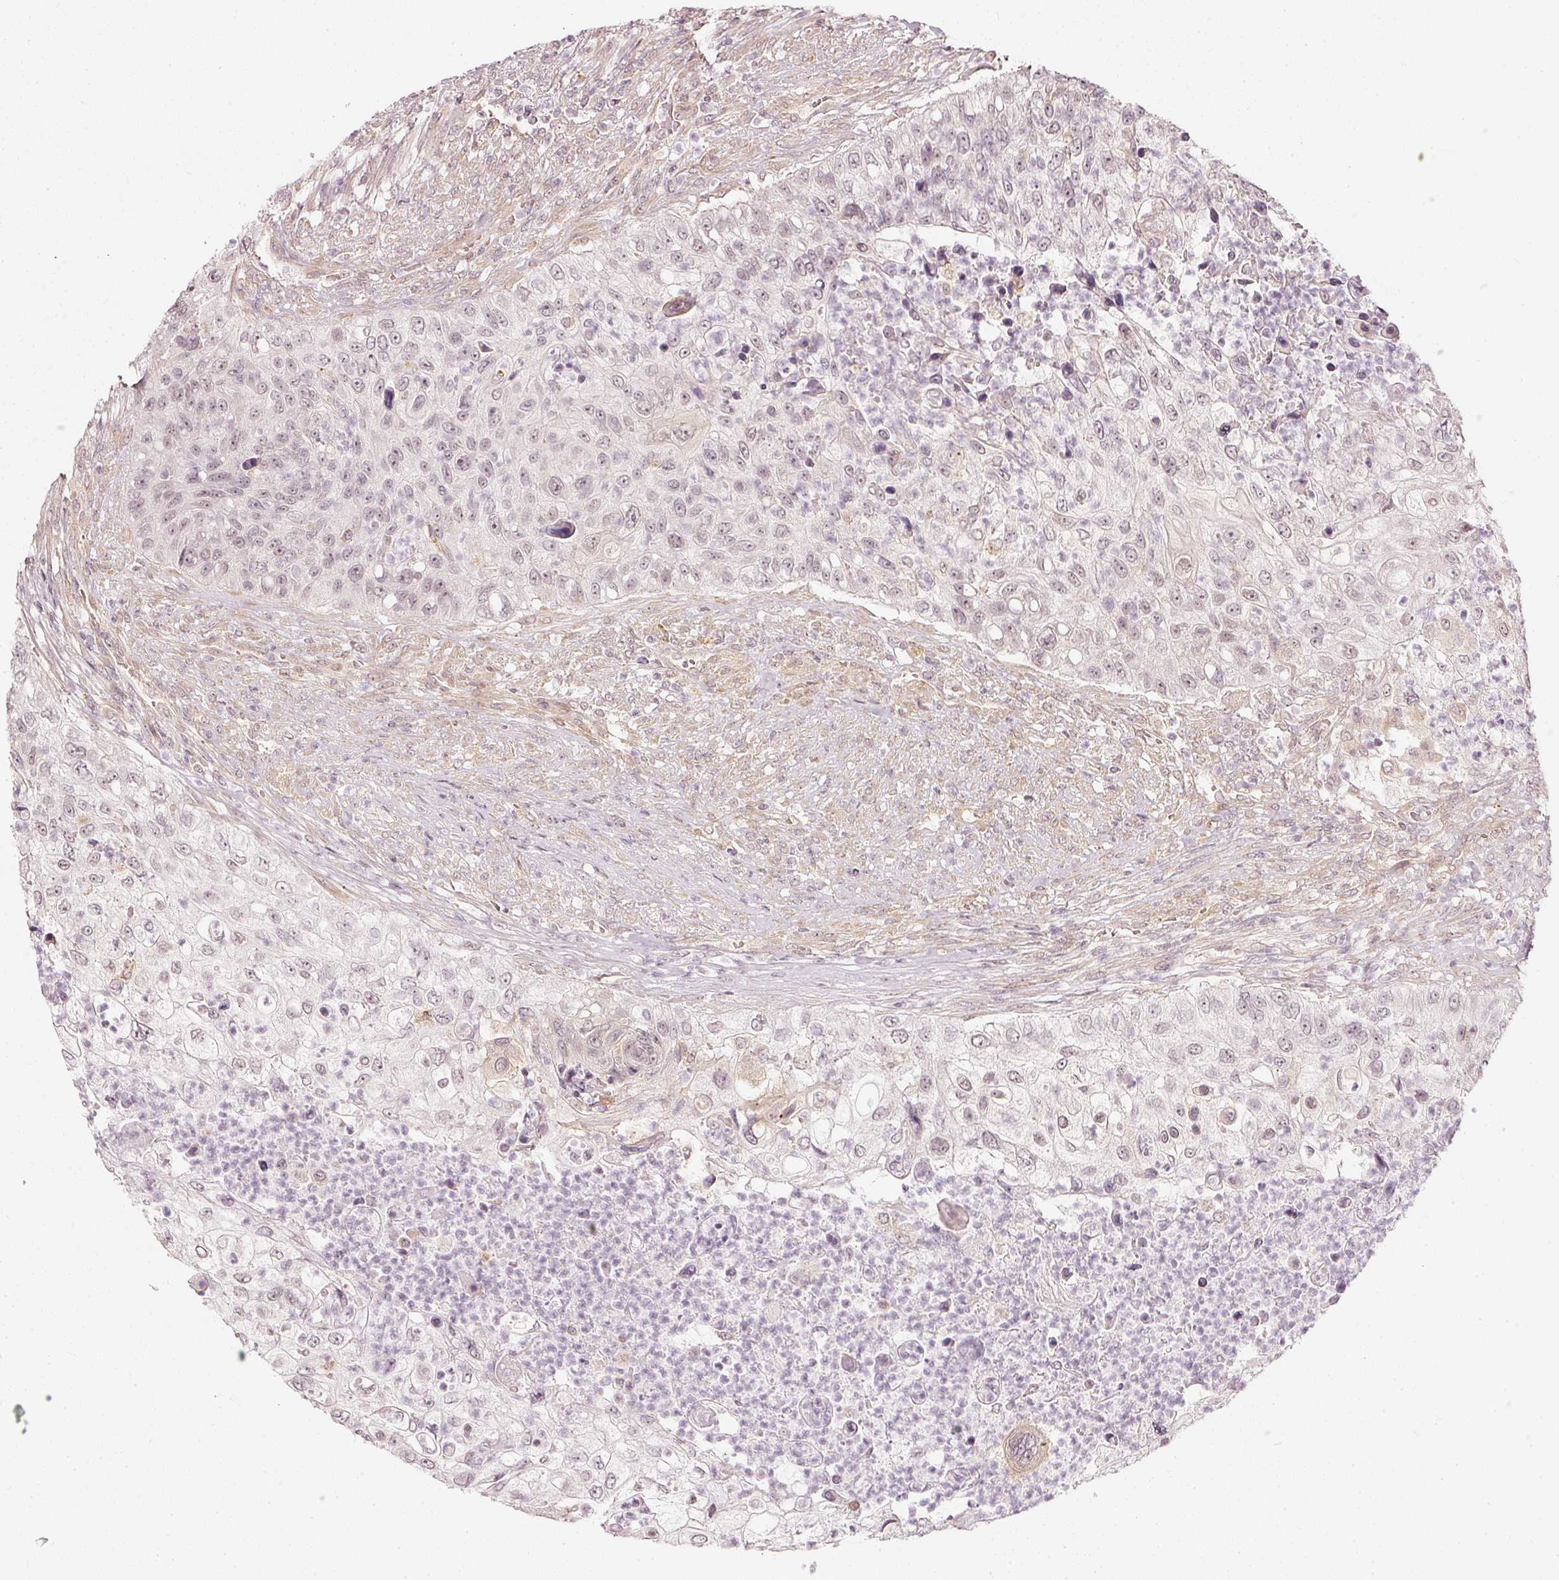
{"staining": {"intensity": "negative", "quantity": "none", "location": "none"}, "tissue": "urothelial cancer", "cell_type": "Tumor cells", "image_type": "cancer", "snomed": [{"axis": "morphology", "description": "Urothelial carcinoma, High grade"}, {"axis": "topography", "description": "Urinary bladder"}], "caption": "DAB (3,3'-diaminobenzidine) immunohistochemical staining of human urothelial cancer shows no significant positivity in tumor cells.", "gene": "DRD2", "patient": {"sex": "female", "age": 60}}